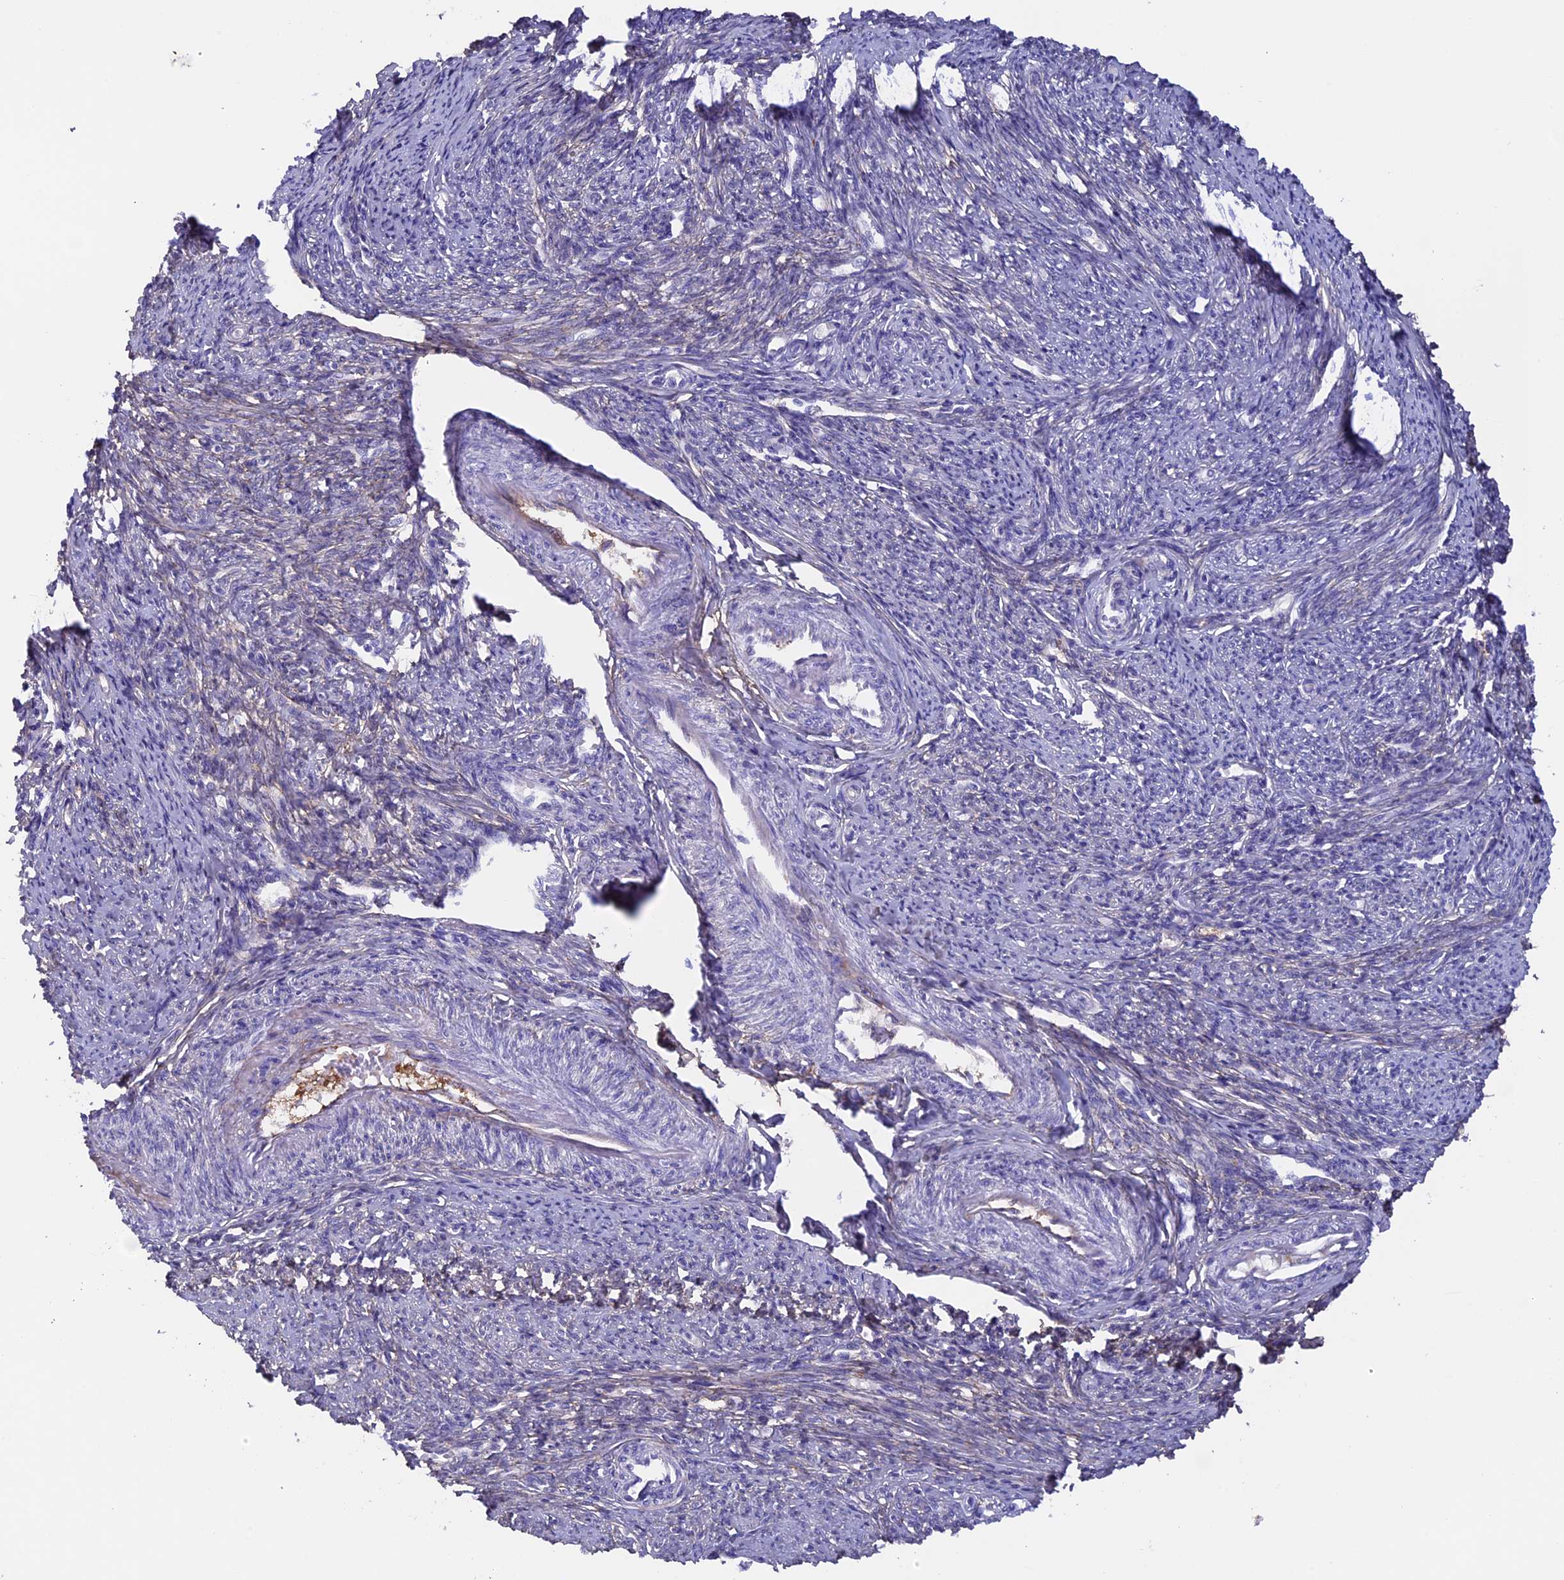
{"staining": {"intensity": "negative", "quantity": "none", "location": "none"}, "tissue": "smooth muscle", "cell_type": "Smooth muscle cells", "image_type": "normal", "snomed": [{"axis": "morphology", "description": "Normal tissue, NOS"}, {"axis": "topography", "description": "Smooth muscle"}, {"axis": "topography", "description": "Uterus"}], "caption": "The micrograph demonstrates no significant expression in smooth muscle cells of smooth muscle. The staining was performed using DAB to visualize the protein expression in brown, while the nuclei were stained in blue with hematoxylin (Magnification: 20x).", "gene": "COL4A3", "patient": {"sex": "female", "age": 59}}